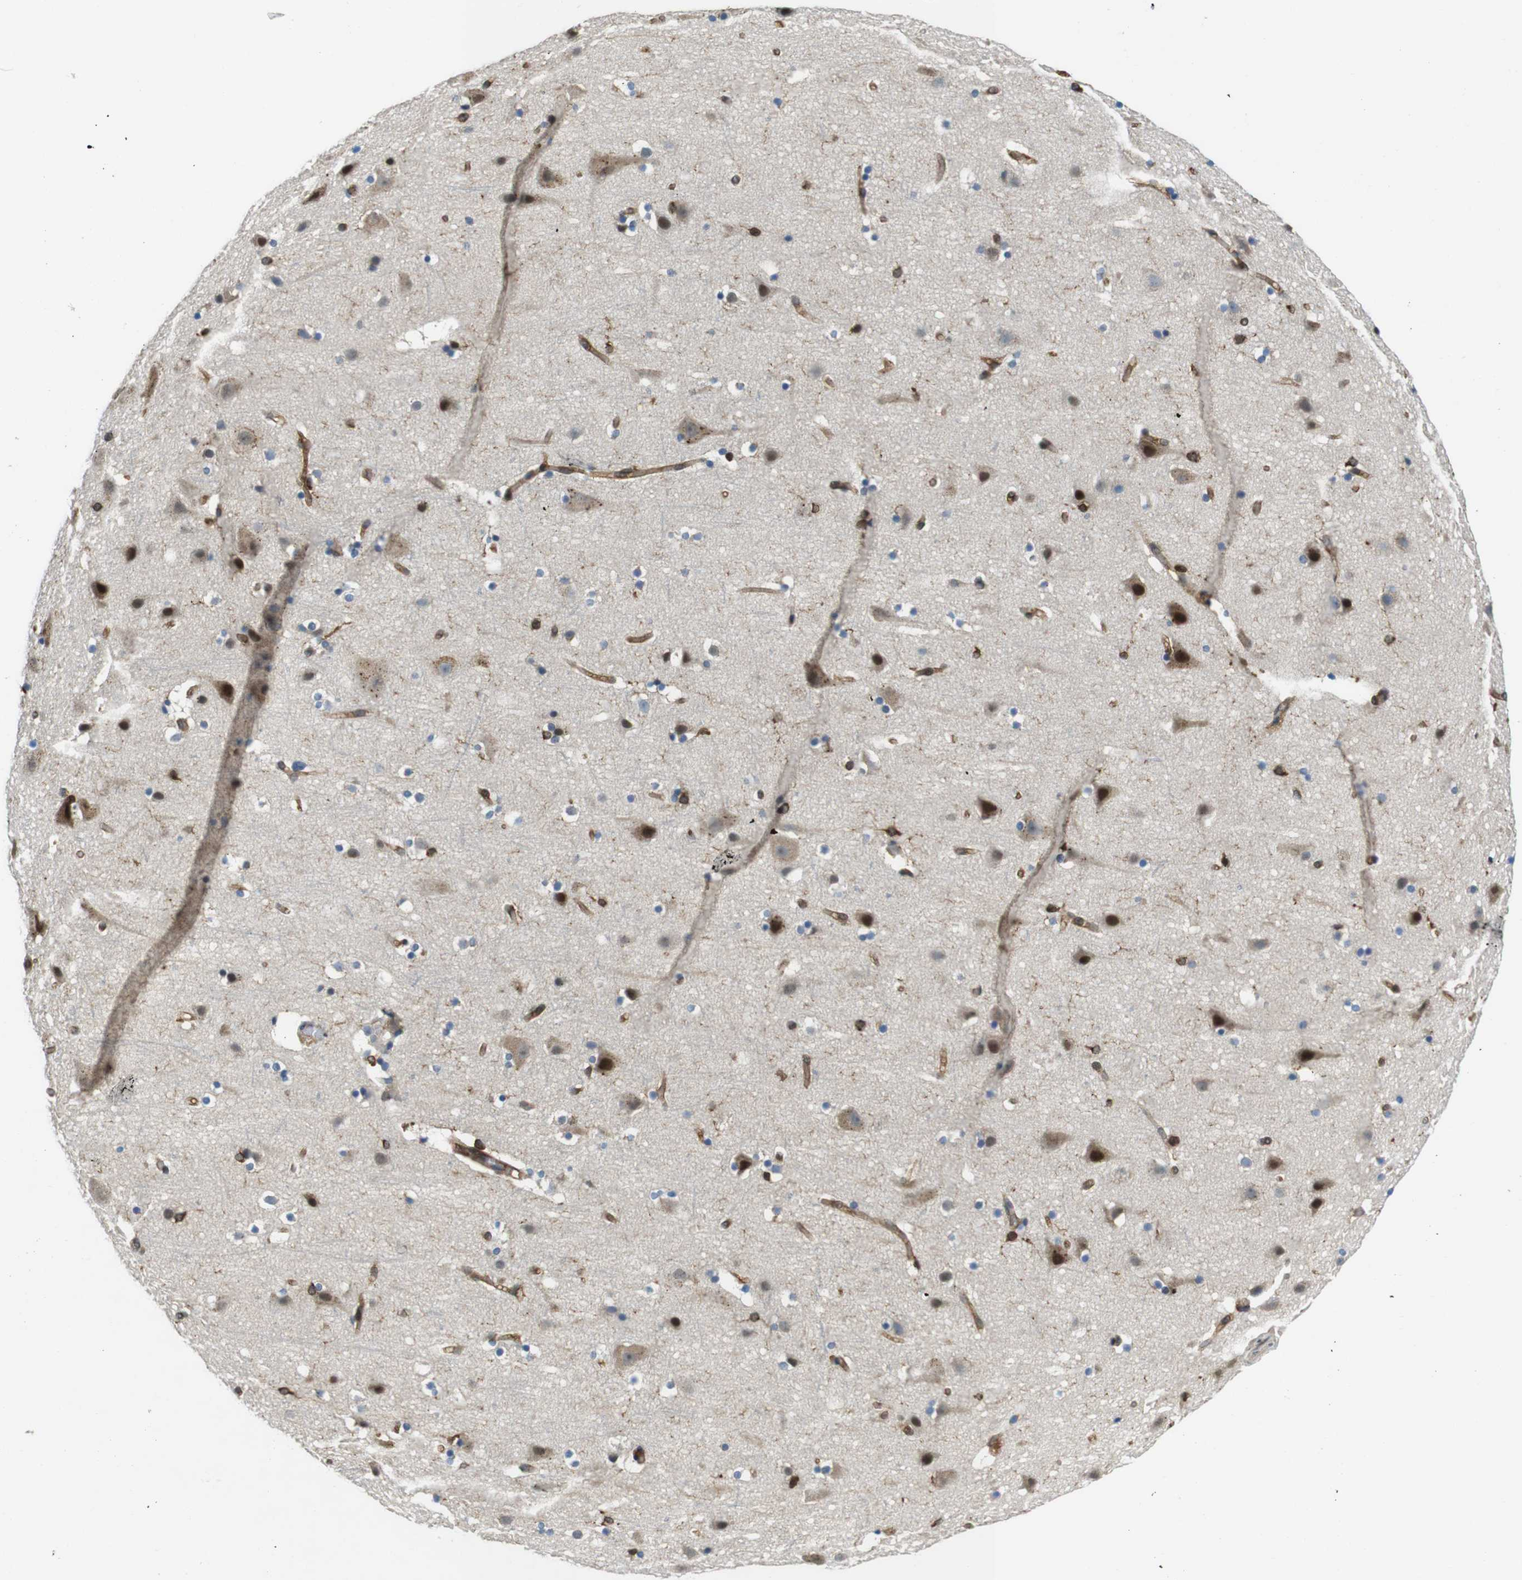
{"staining": {"intensity": "weak", "quantity": ">75%", "location": "cytoplasmic/membranous"}, "tissue": "cerebral cortex", "cell_type": "Endothelial cells", "image_type": "normal", "snomed": [{"axis": "morphology", "description": "Normal tissue, NOS"}, {"axis": "topography", "description": "Cerebral cortex"}], "caption": "Unremarkable cerebral cortex demonstrates weak cytoplasmic/membranous expression in approximately >75% of endothelial cells, visualized by immunohistochemistry. The staining was performed using DAB, with brown indicating positive protein expression. Nuclei are stained blue with hematoxylin.", "gene": "PALD1", "patient": {"sex": "male", "age": 45}}